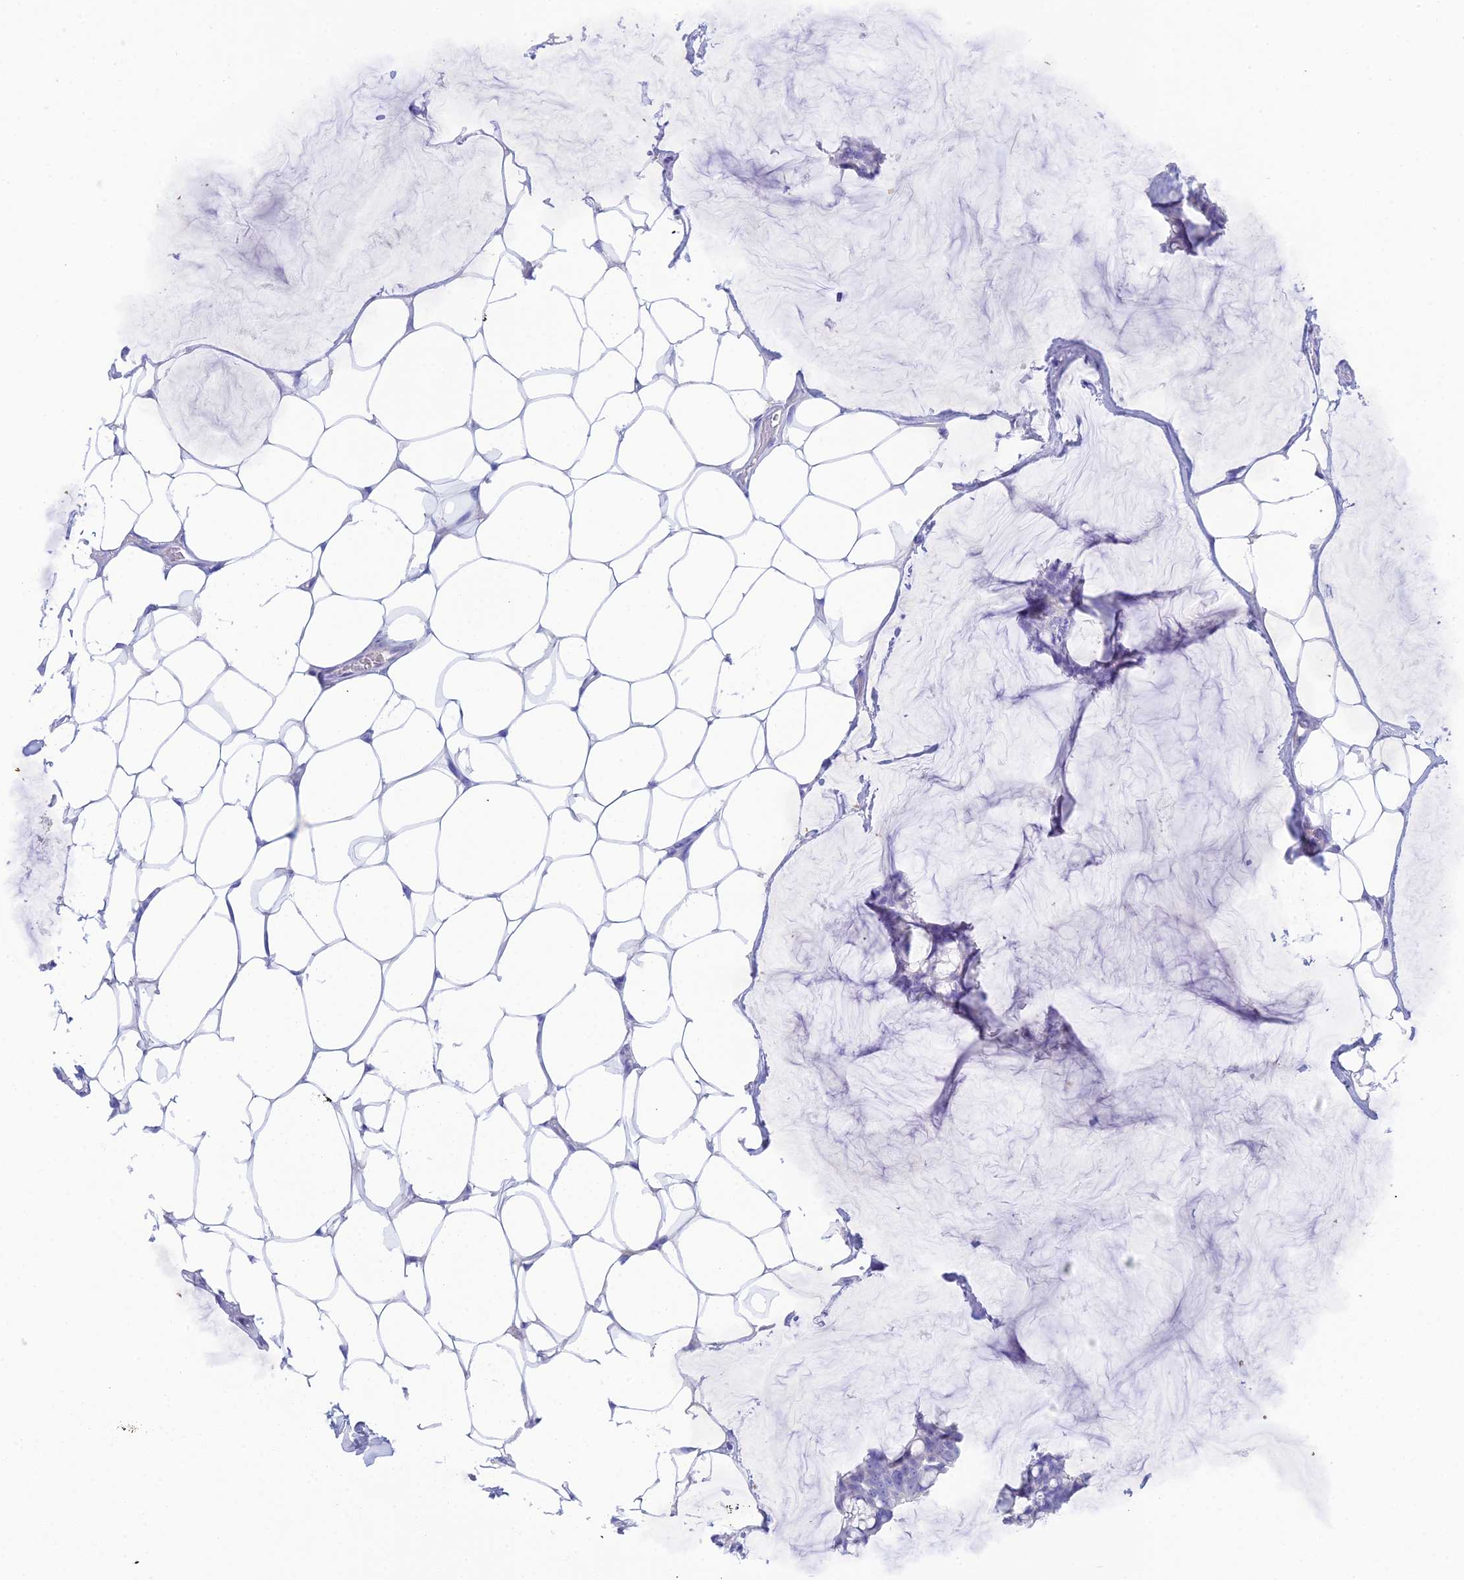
{"staining": {"intensity": "negative", "quantity": "none", "location": "none"}, "tissue": "breast cancer", "cell_type": "Tumor cells", "image_type": "cancer", "snomed": [{"axis": "morphology", "description": "Duct carcinoma"}, {"axis": "topography", "description": "Breast"}], "caption": "A photomicrograph of human breast infiltrating ductal carcinoma is negative for staining in tumor cells. The staining is performed using DAB brown chromogen with nuclei counter-stained in using hematoxylin.", "gene": "REG1A", "patient": {"sex": "female", "age": 93}}